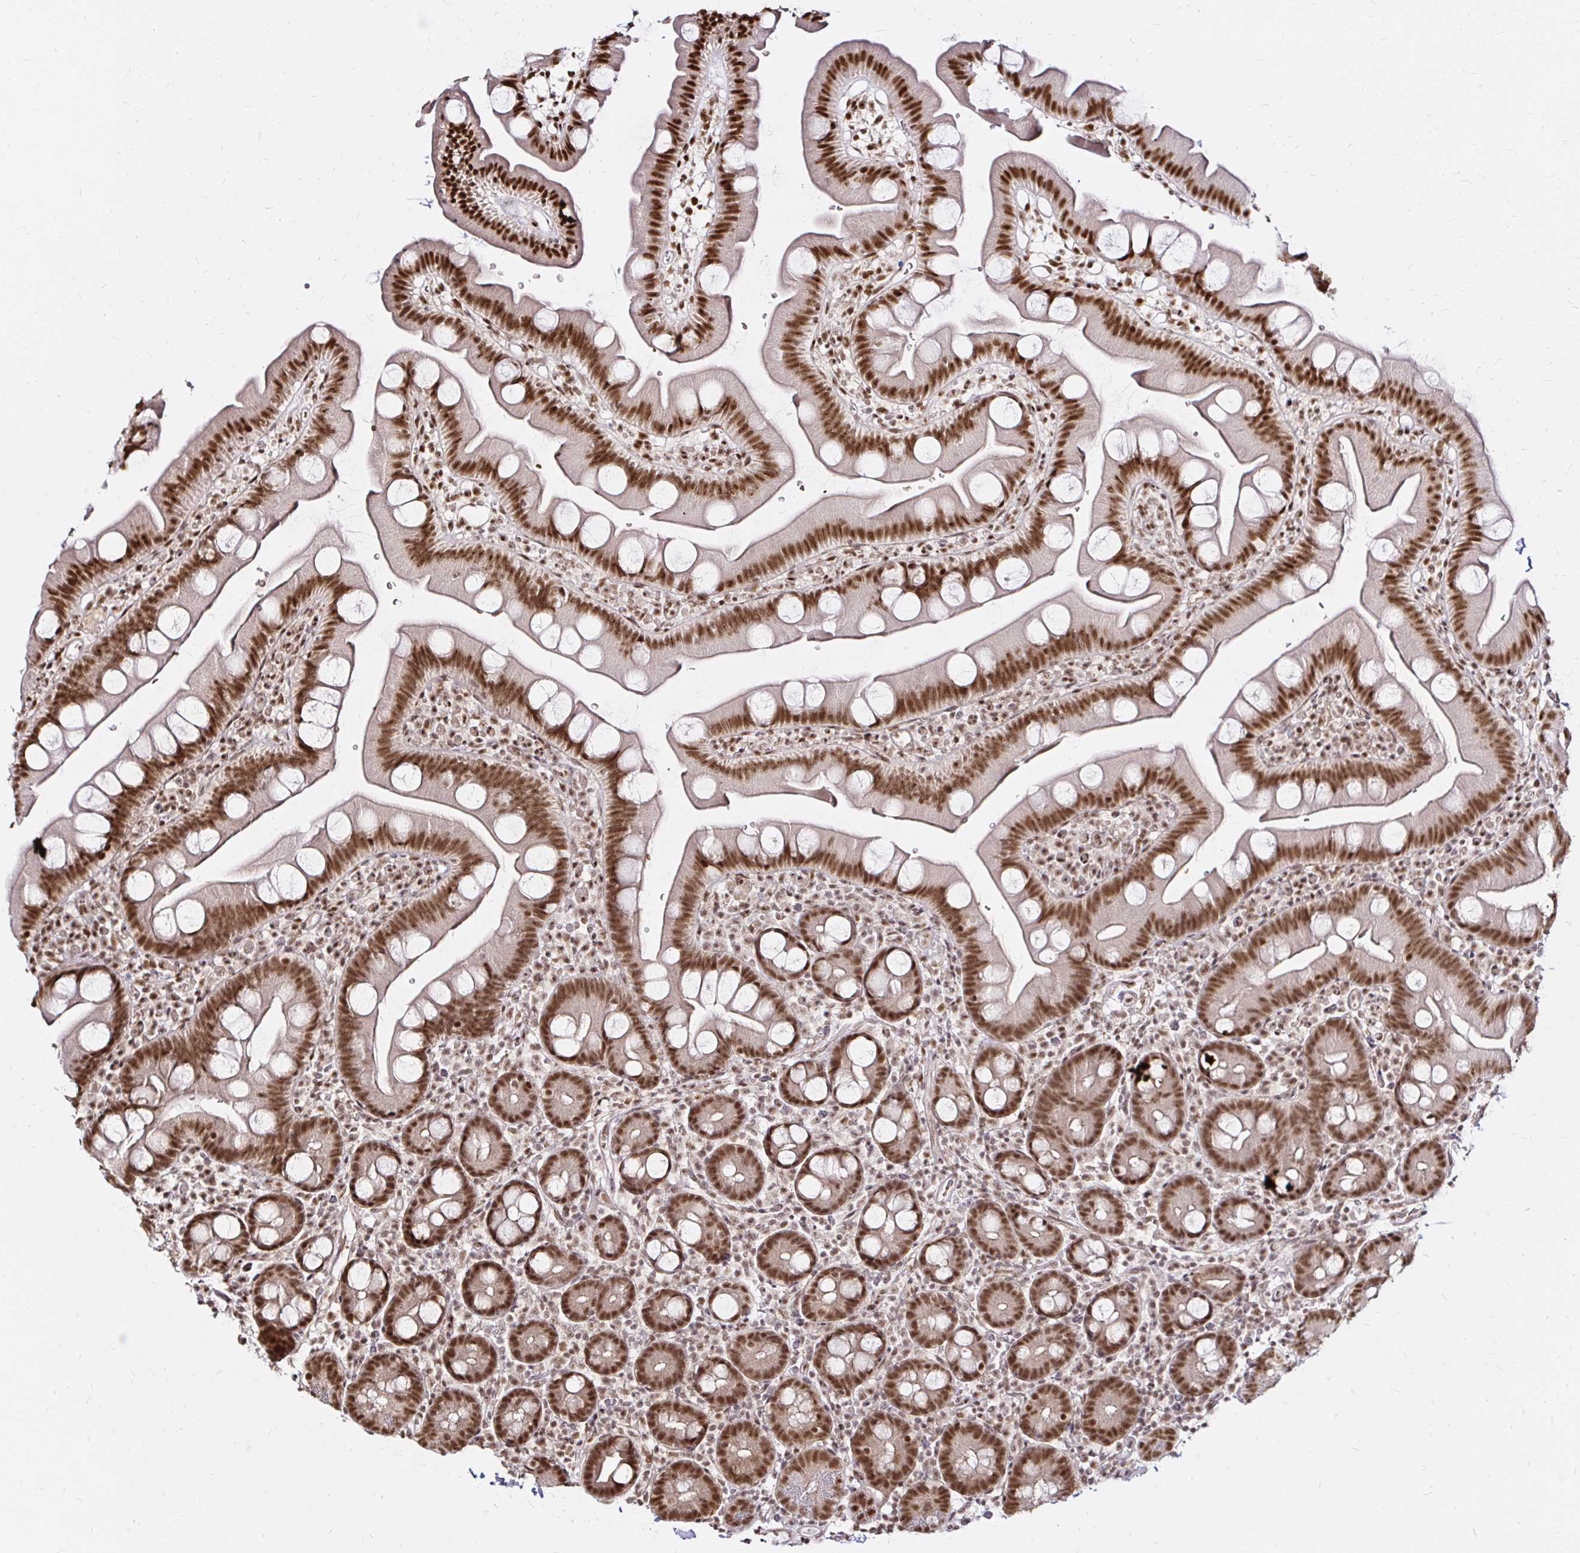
{"staining": {"intensity": "strong", "quantity": ">75%", "location": "nuclear"}, "tissue": "small intestine", "cell_type": "Glandular cells", "image_type": "normal", "snomed": [{"axis": "morphology", "description": "Normal tissue, NOS"}, {"axis": "topography", "description": "Small intestine"}], "caption": "IHC of normal human small intestine reveals high levels of strong nuclear positivity in about >75% of glandular cells. (DAB (3,3'-diaminobenzidine) IHC, brown staining for protein, blue staining for nuclei).", "gene": "SNRPC", "patient": {"sex": "female", "age": 68}}